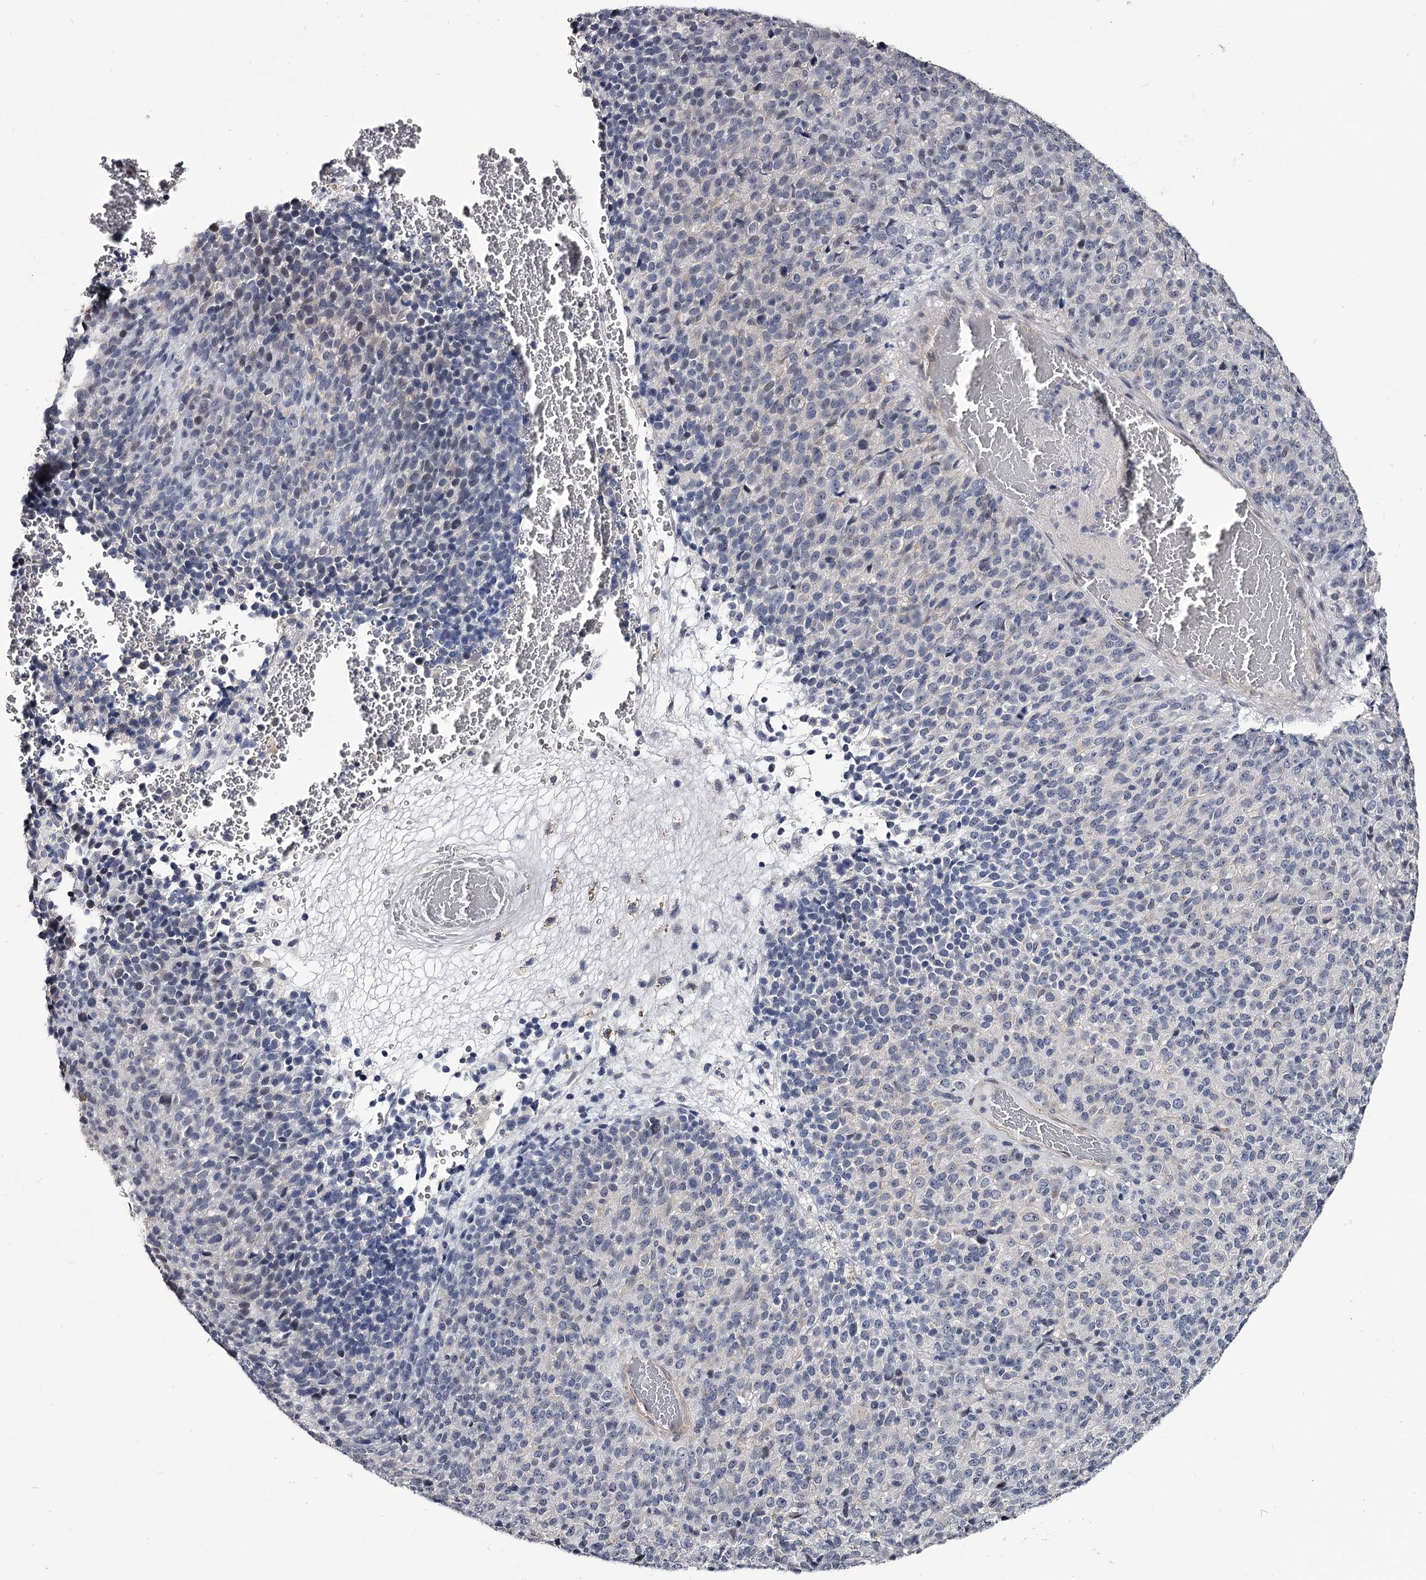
{"staining": {"intensity": "negative", "quantity": "none", "location": "none"}, "tissue": "melanoma", "cell_type": "Tumor cells", "image_type": "cancer", "snomed": [{"axis": "morphology", "description": "Malignant melanoma, Metastatic site"}, {"axis": "topography", "description": "Brain"}], "caption": "DAB immunohistochemical staining of melanoma shows no significant expression in tumor cells. Nuclei are stained in blue.", "gene": "OVOL2", "patient": {"sex": "female", "age": 56}}